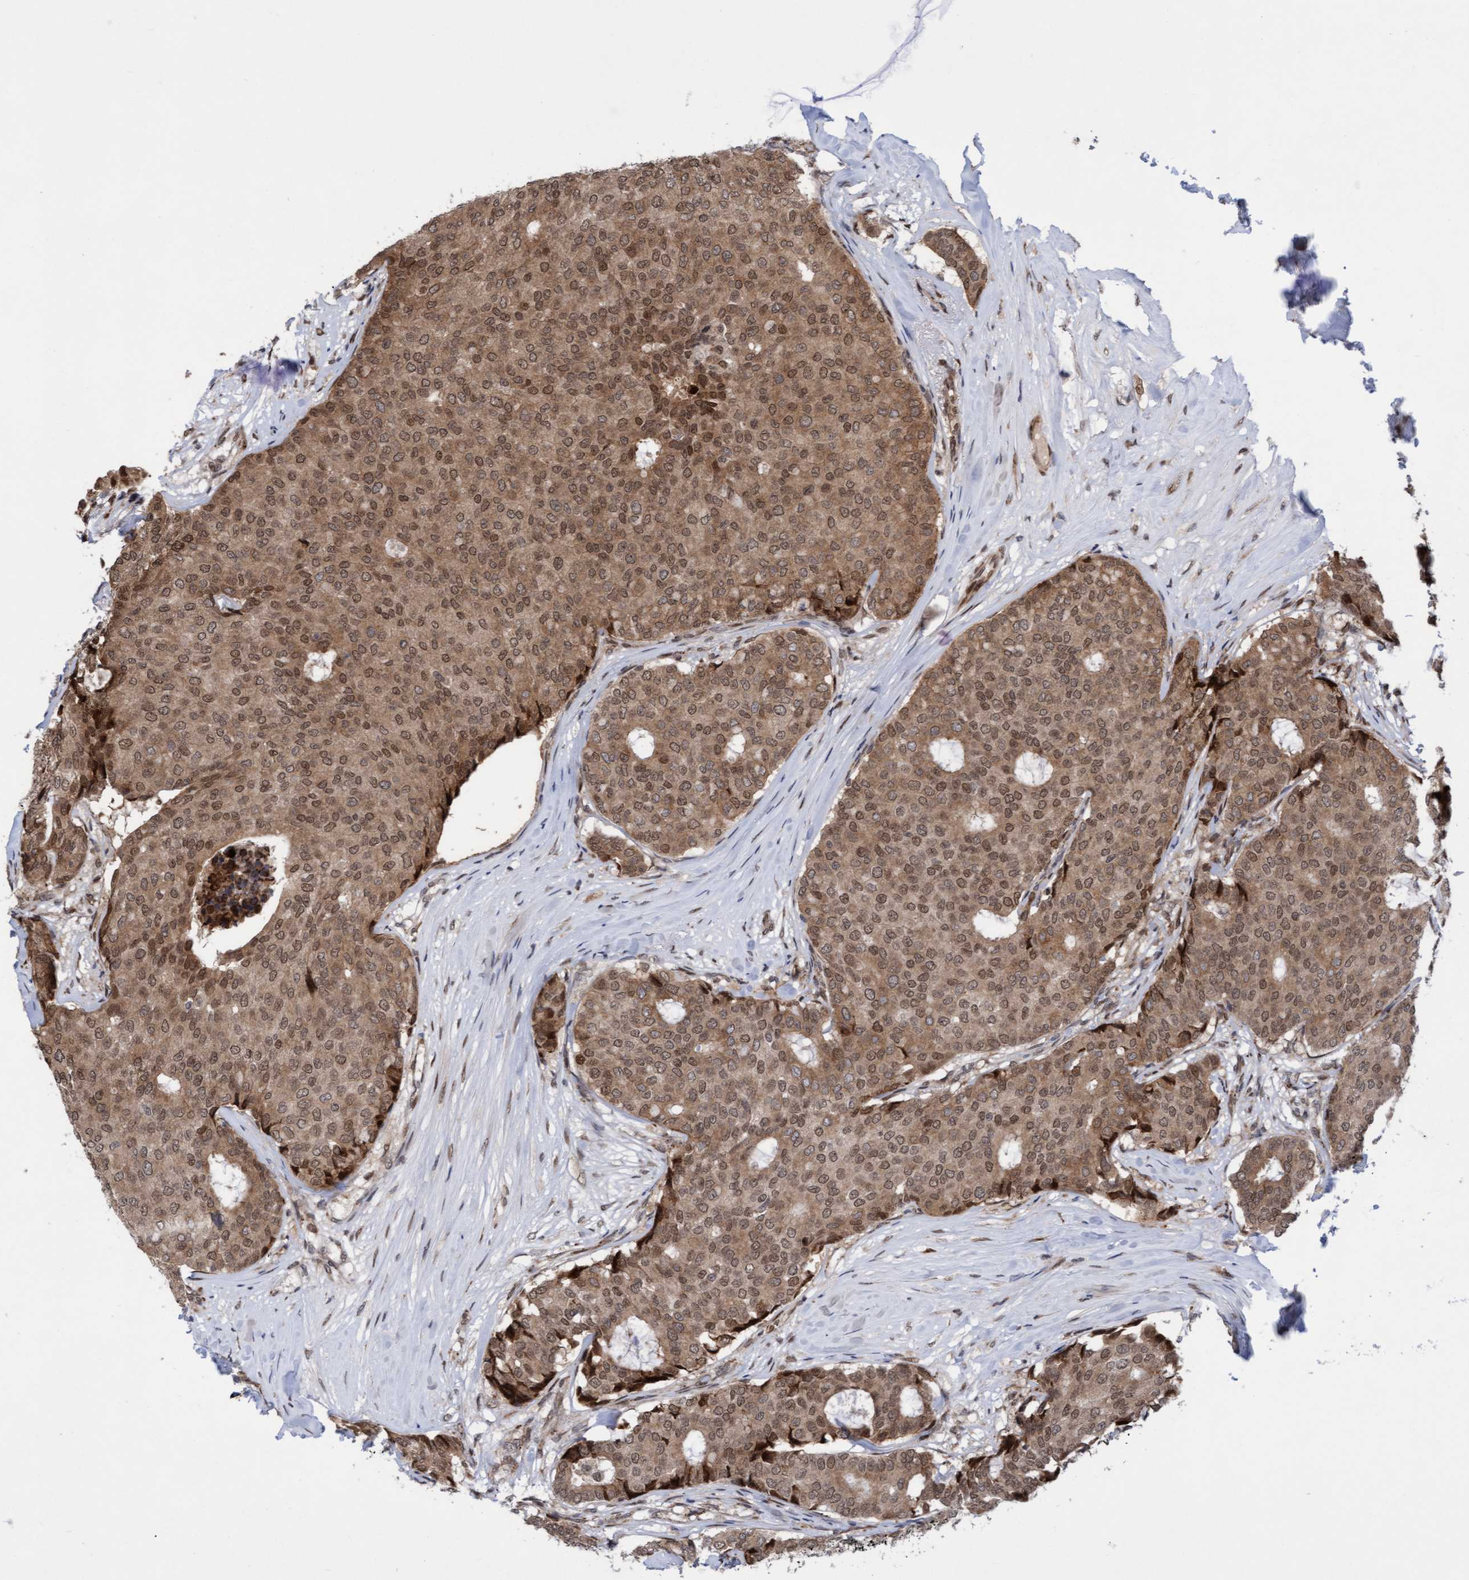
{"staining": {"intensity": "moderate", "quantity": ">75%", "location": "cytoplasmic/membranous,nuclear"}, "tissue": "breast cancer", "cell_type": "Tumor cells", "image_type": "cancer", "snomed": [{"axis": "morphology", "description": "Duct carcinoma"}, {"axis": "topography", "description": "Breast"}], "caption": "DAB immunohistochemical staining of breast invasive ductal carcinoma displays moderate cytoplasmic/membranous and nuclear protein positivity in approximately >75% of tumor cells.", "gene": "TANC2", "patient": {"sex": "female", "age": 75}}